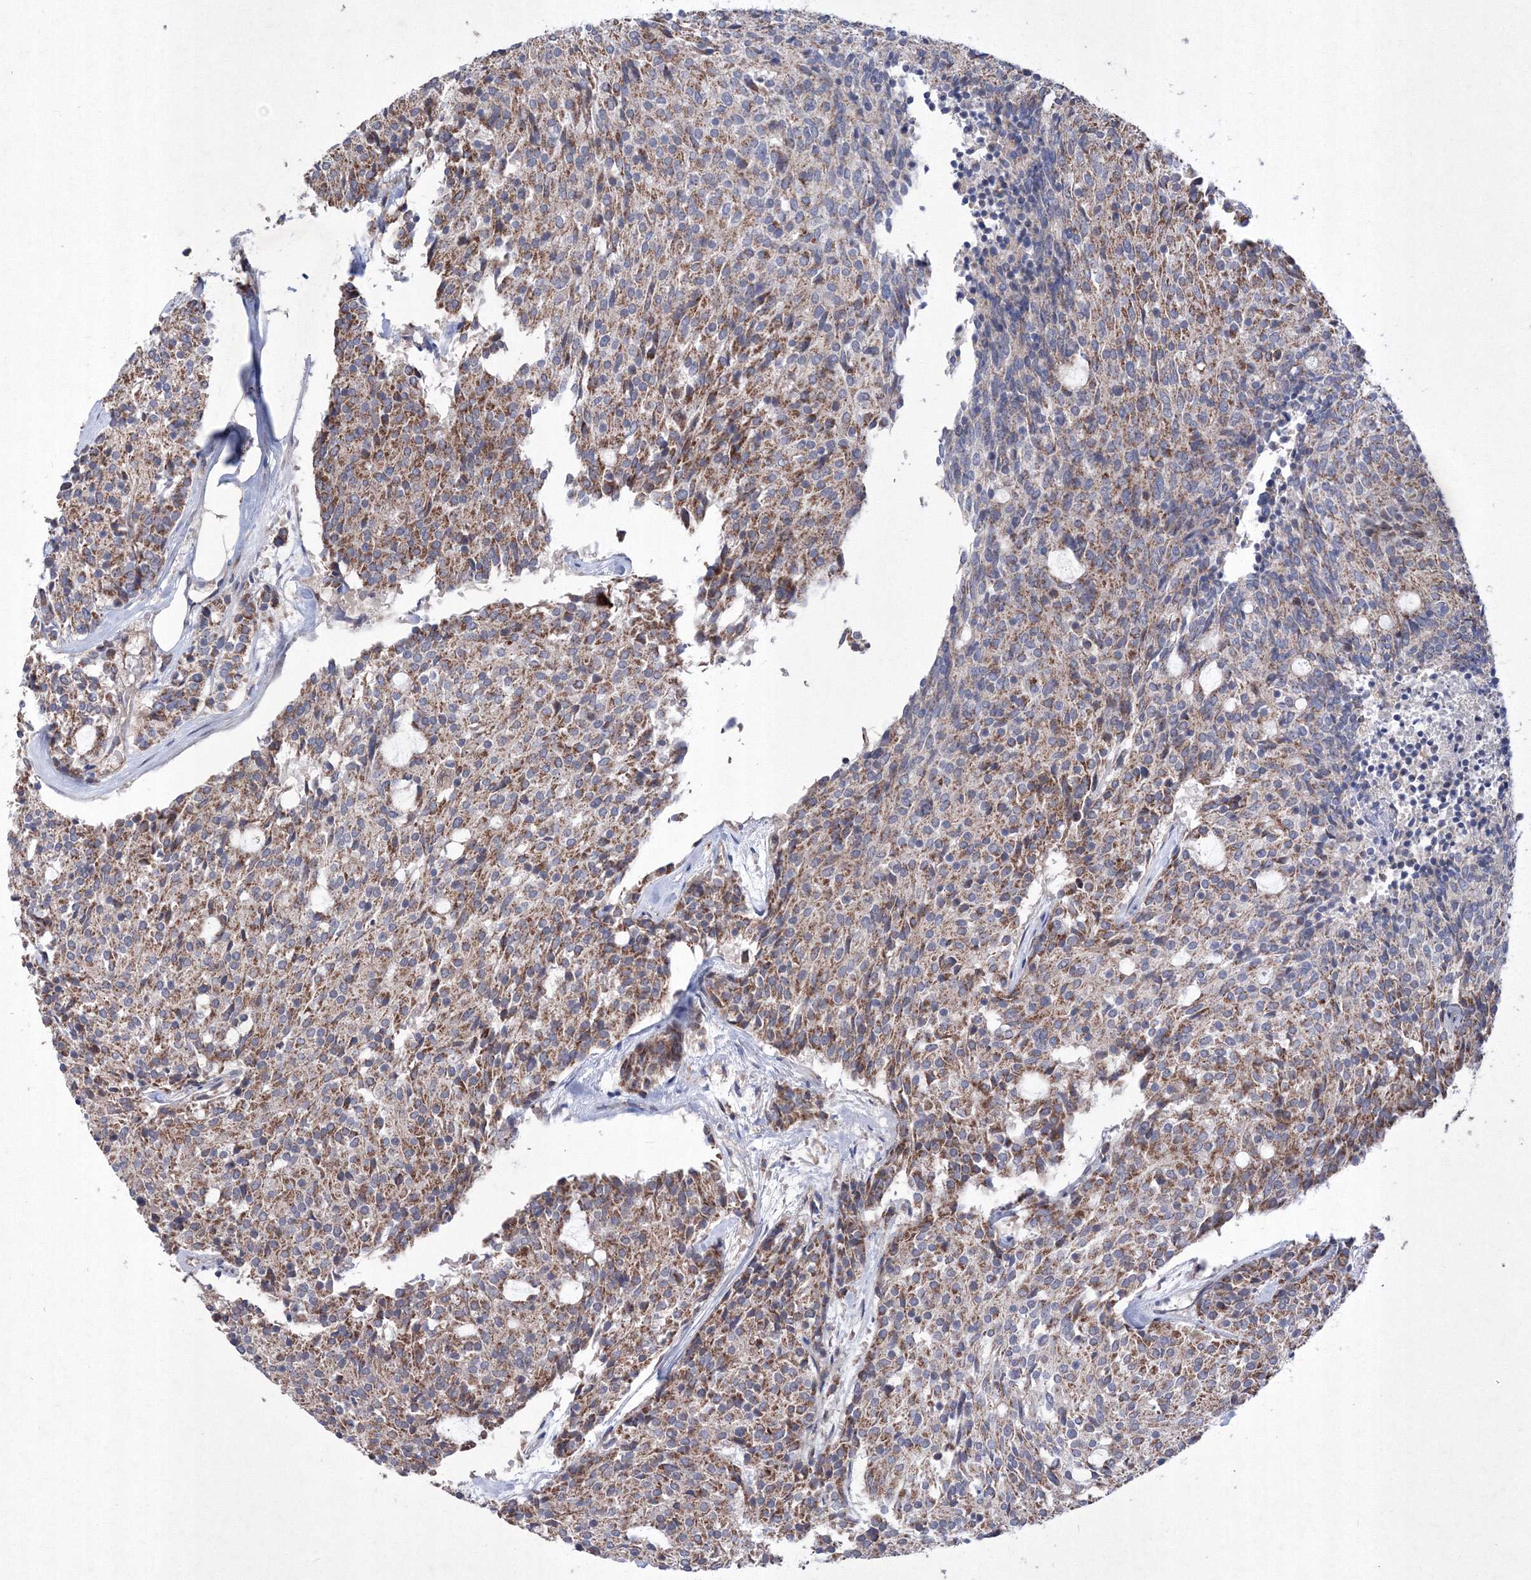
{"staining": {"intensity": "moderate", "quantity": "25%-75%", "location": "cytoplasmic/membranous"}, "tissue": "carcinoid", "cell_type": "Tumor cells", "image_type": "cancer", "snomed": [{"axis": "morphology", "description": "Carcinoid, malignant, NOS"}, {"axis": "topography", "description": "Pancreas"}], "caption": "Tumor cells display medium levels of moderate cytoplasmic/membranous expression in approximately 25%-75% of cells in carcinoid (malignant). (DAB IHC, brown staining for protein, blue staining for nuclei).", "gene": "MTRF1L", "patient": {"sex": "female", "age": 54}}